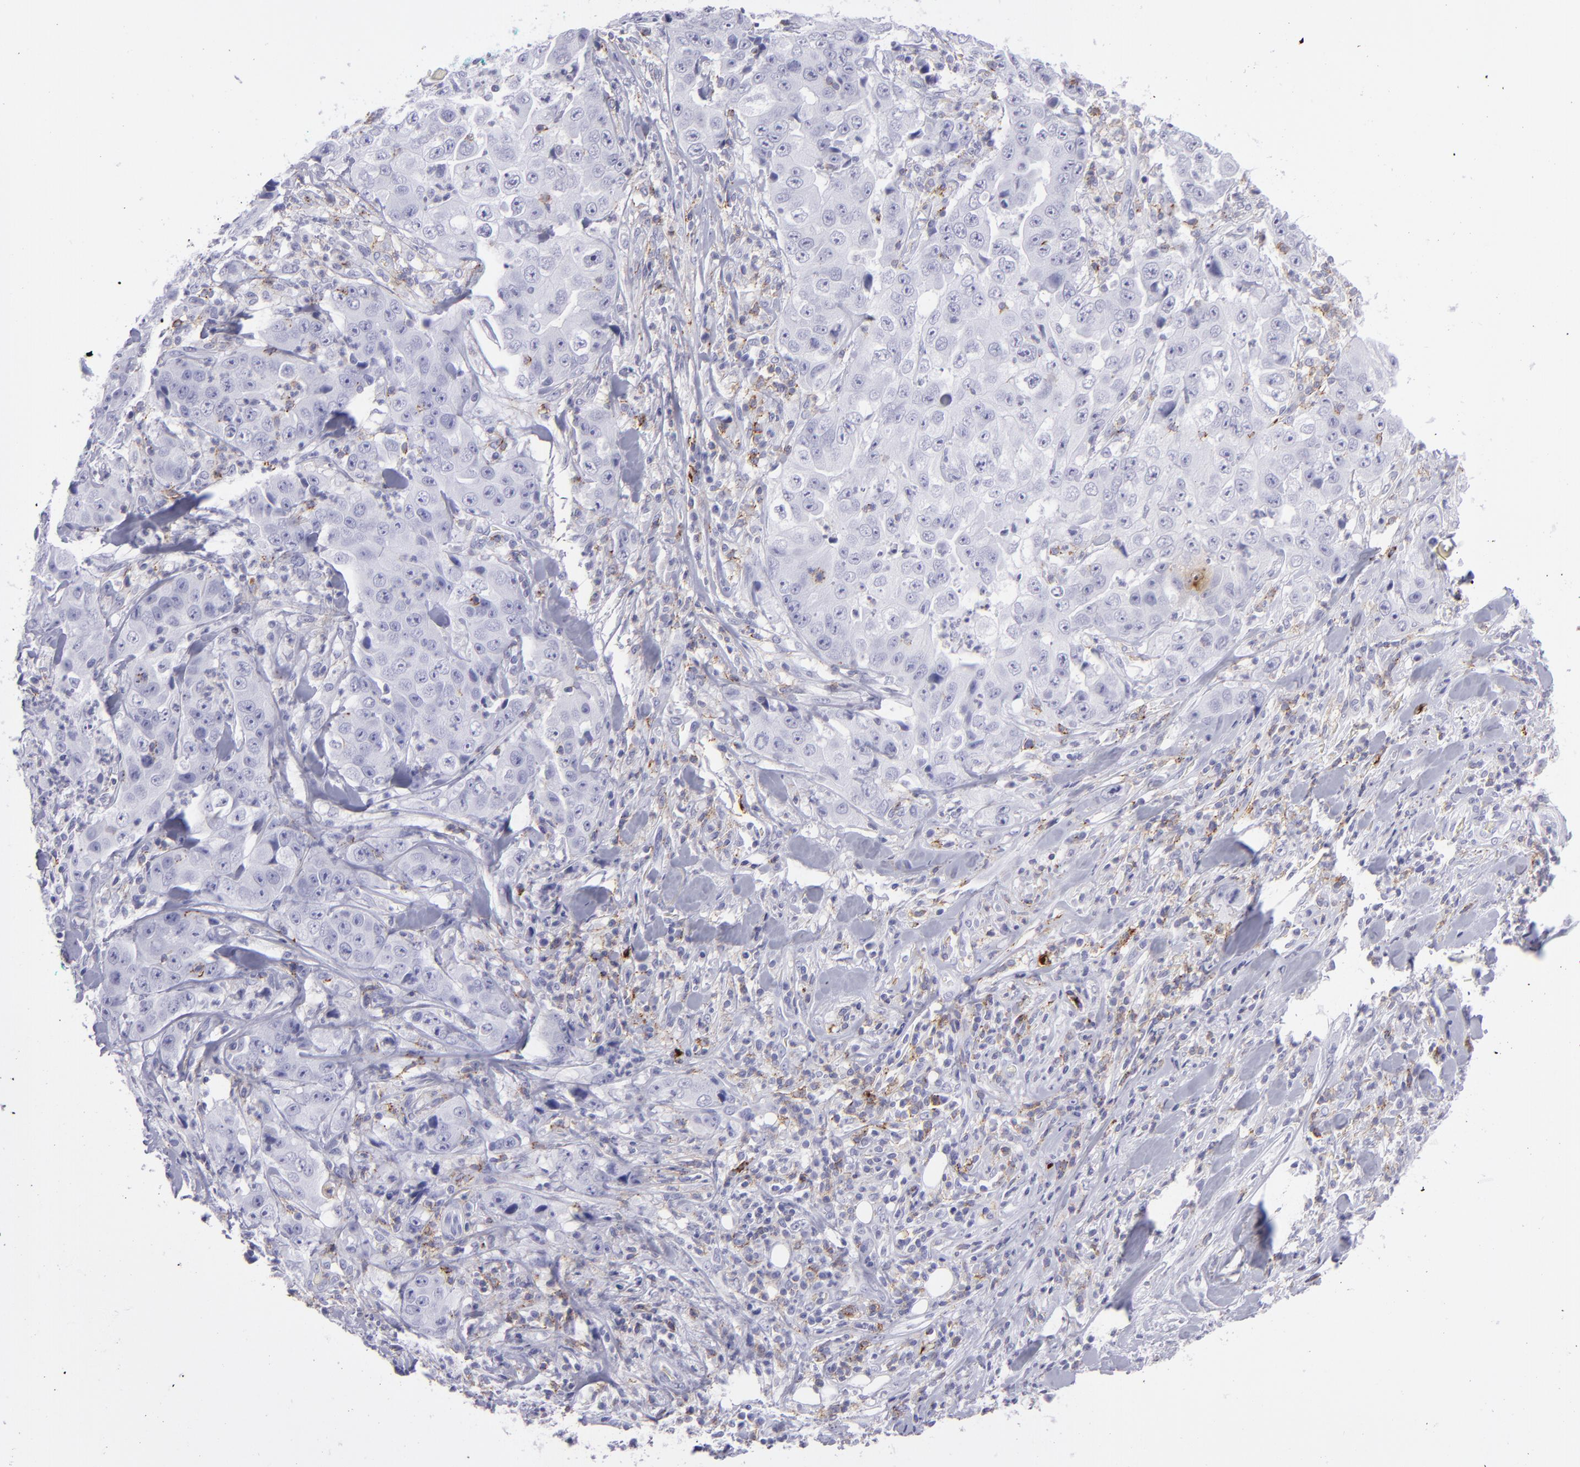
{"staining": {"intensity": "negative", "quantity": "none", "location": "none"}, "tissue": "lung cancer", "cell_type": "Tumor cells", "image_type": "cancer", "snomed": [{"axis": "morphology", "description": "Squamous cell carcinoma, NOS"}, {"axis": "topography", "description": "Lung"}], "caption": "Immunohistochemical staining of lung cancer (squamous cell carcinoma) shows no significant positivity in tumor cells.", "gene": "SELPLG", "patient": {"sex": "male", "age": 64}}